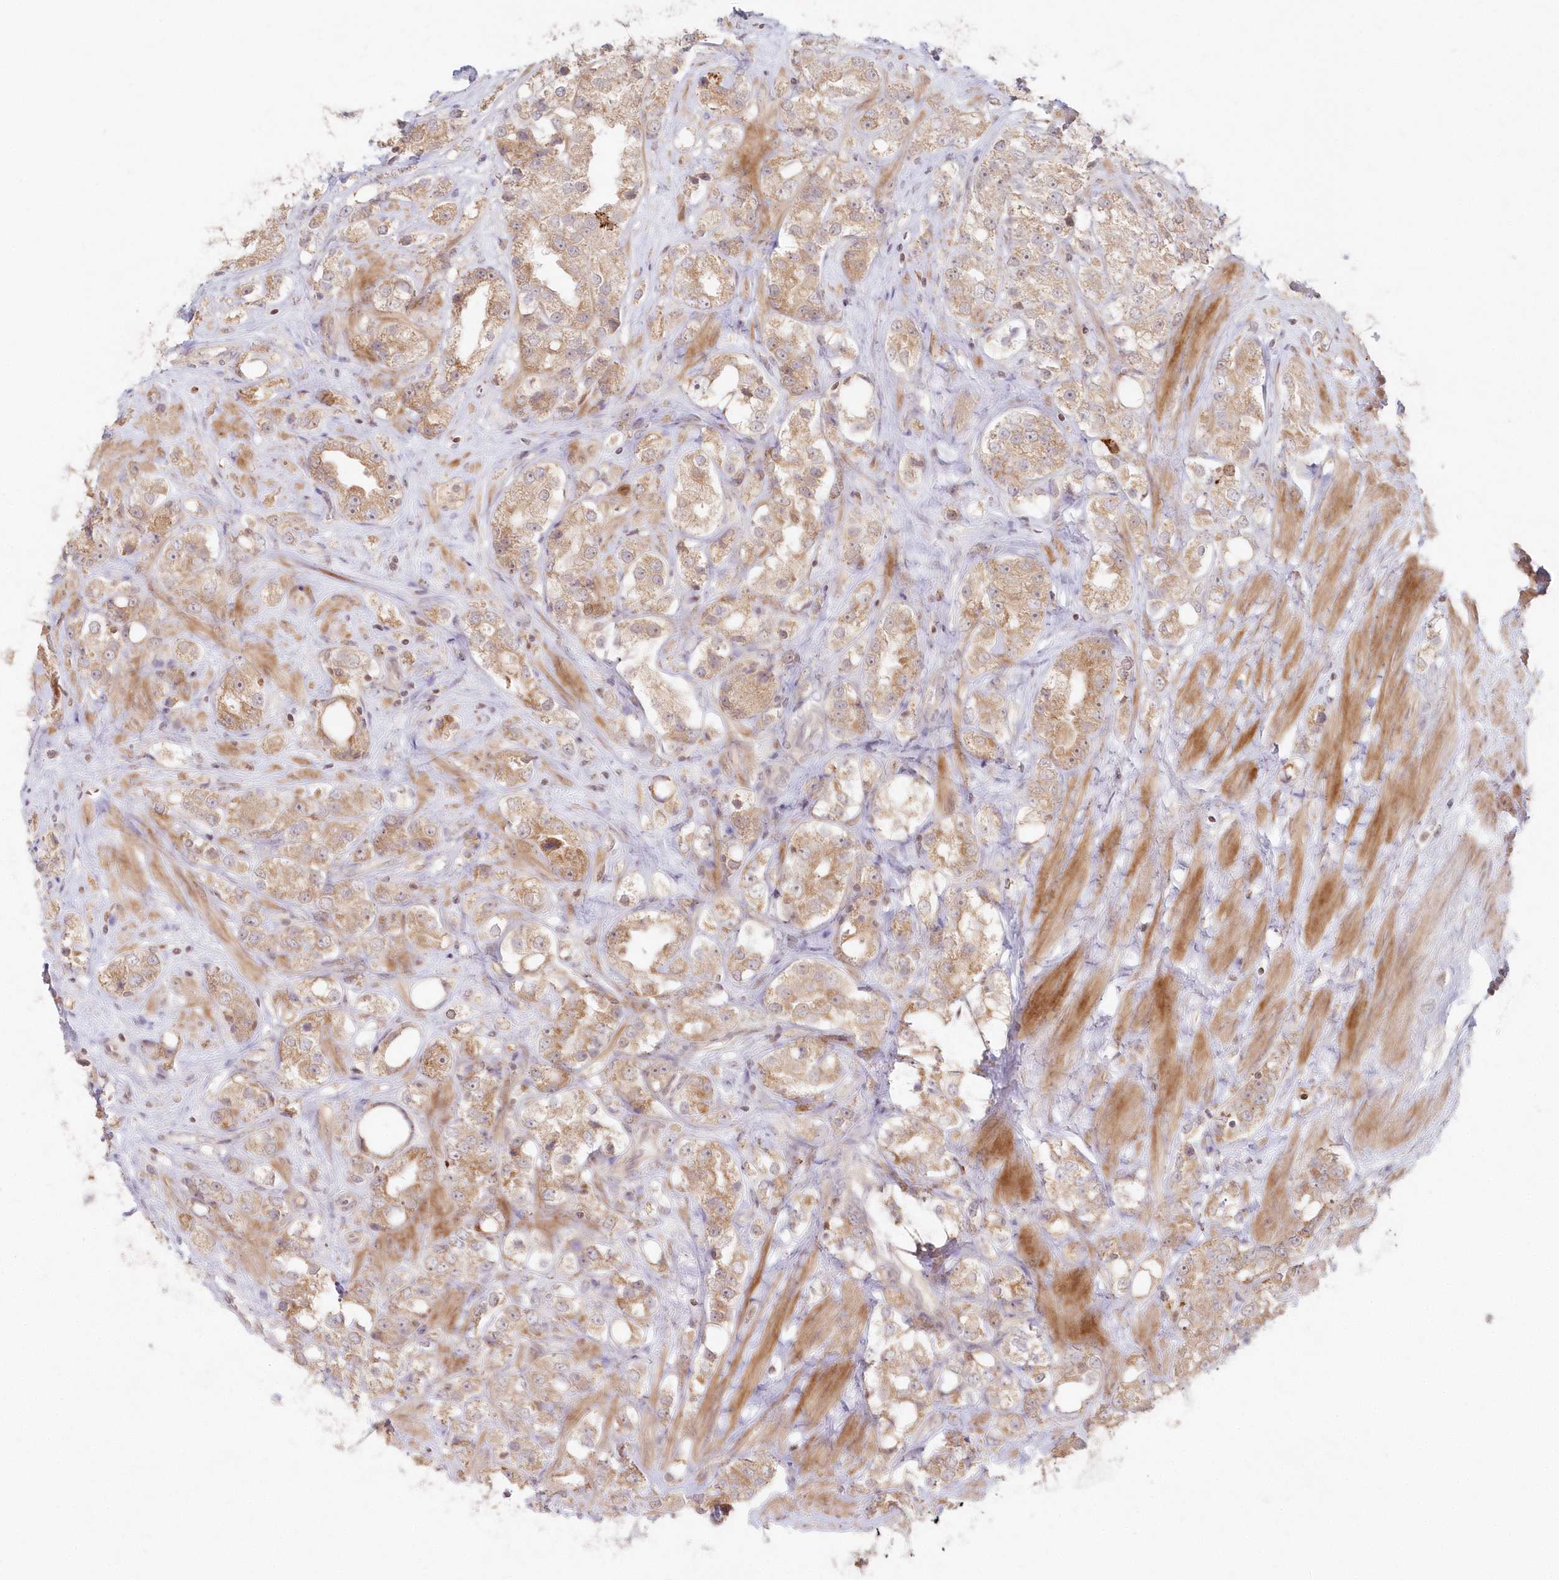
{"staining": {"intensity": "moderate", "quantity": ">75%", "location": "cytoplasmic/membranous"}, "tissue": "prostate cancer", "cell_type": "Tumor cells", "image_type": "cancer", "snomed": [{"axis": "morphology", "description": "Adenocarcinoma, NOS"}, {"axis": "topography", "description": "Prostate"}], "caption": "IHC staining of prostate cancer, which exhibits medium levels of moderate cytoplasmic/membranous expression in approximately >75% of tumor cells indicating moderate cytoplasmic/membranous protein expression. The staining was performed using DAB (3,3'-diaminobenzidine) (brown) for protein detection and nuclei were counterstained in hematoxylin (blue).", "gene": "ASCC1", "patient": {"sex": "male", "age": 79}}